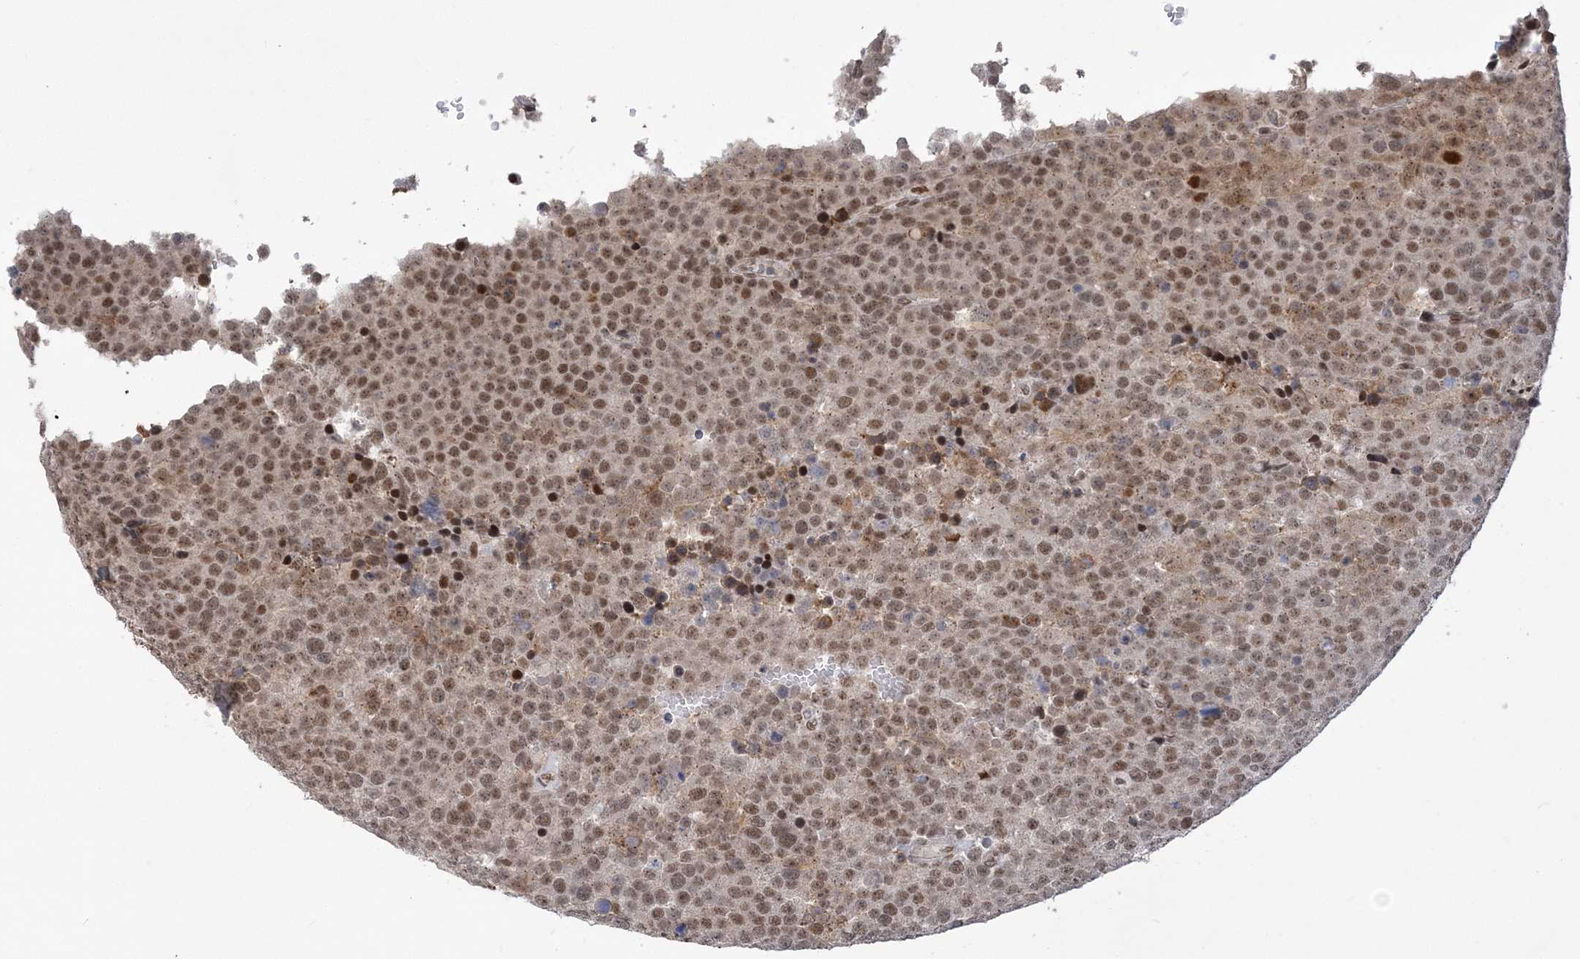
{"staining": {"intensity": "moderate", "quantity": ">75%", "location": "nuclear"}, "tissue": "testis cancer", "cell_type": "Tumor cells", "image_type": "cancer", "snomed": [{"axis": "morphology", "description": "Seminoma, NOS"}, {"axis": "topography", "description": "Testis"}], "caption": "A high-resolution micrograph shows IHC staining of seminoma (testis), which displays moderate nuclear expression in about >75% of tumor cells. (Brightfield microscopy of DAB IHC at high magnification).", "gene": "WAC", "patient": {"sex": "male", "age": 71}}